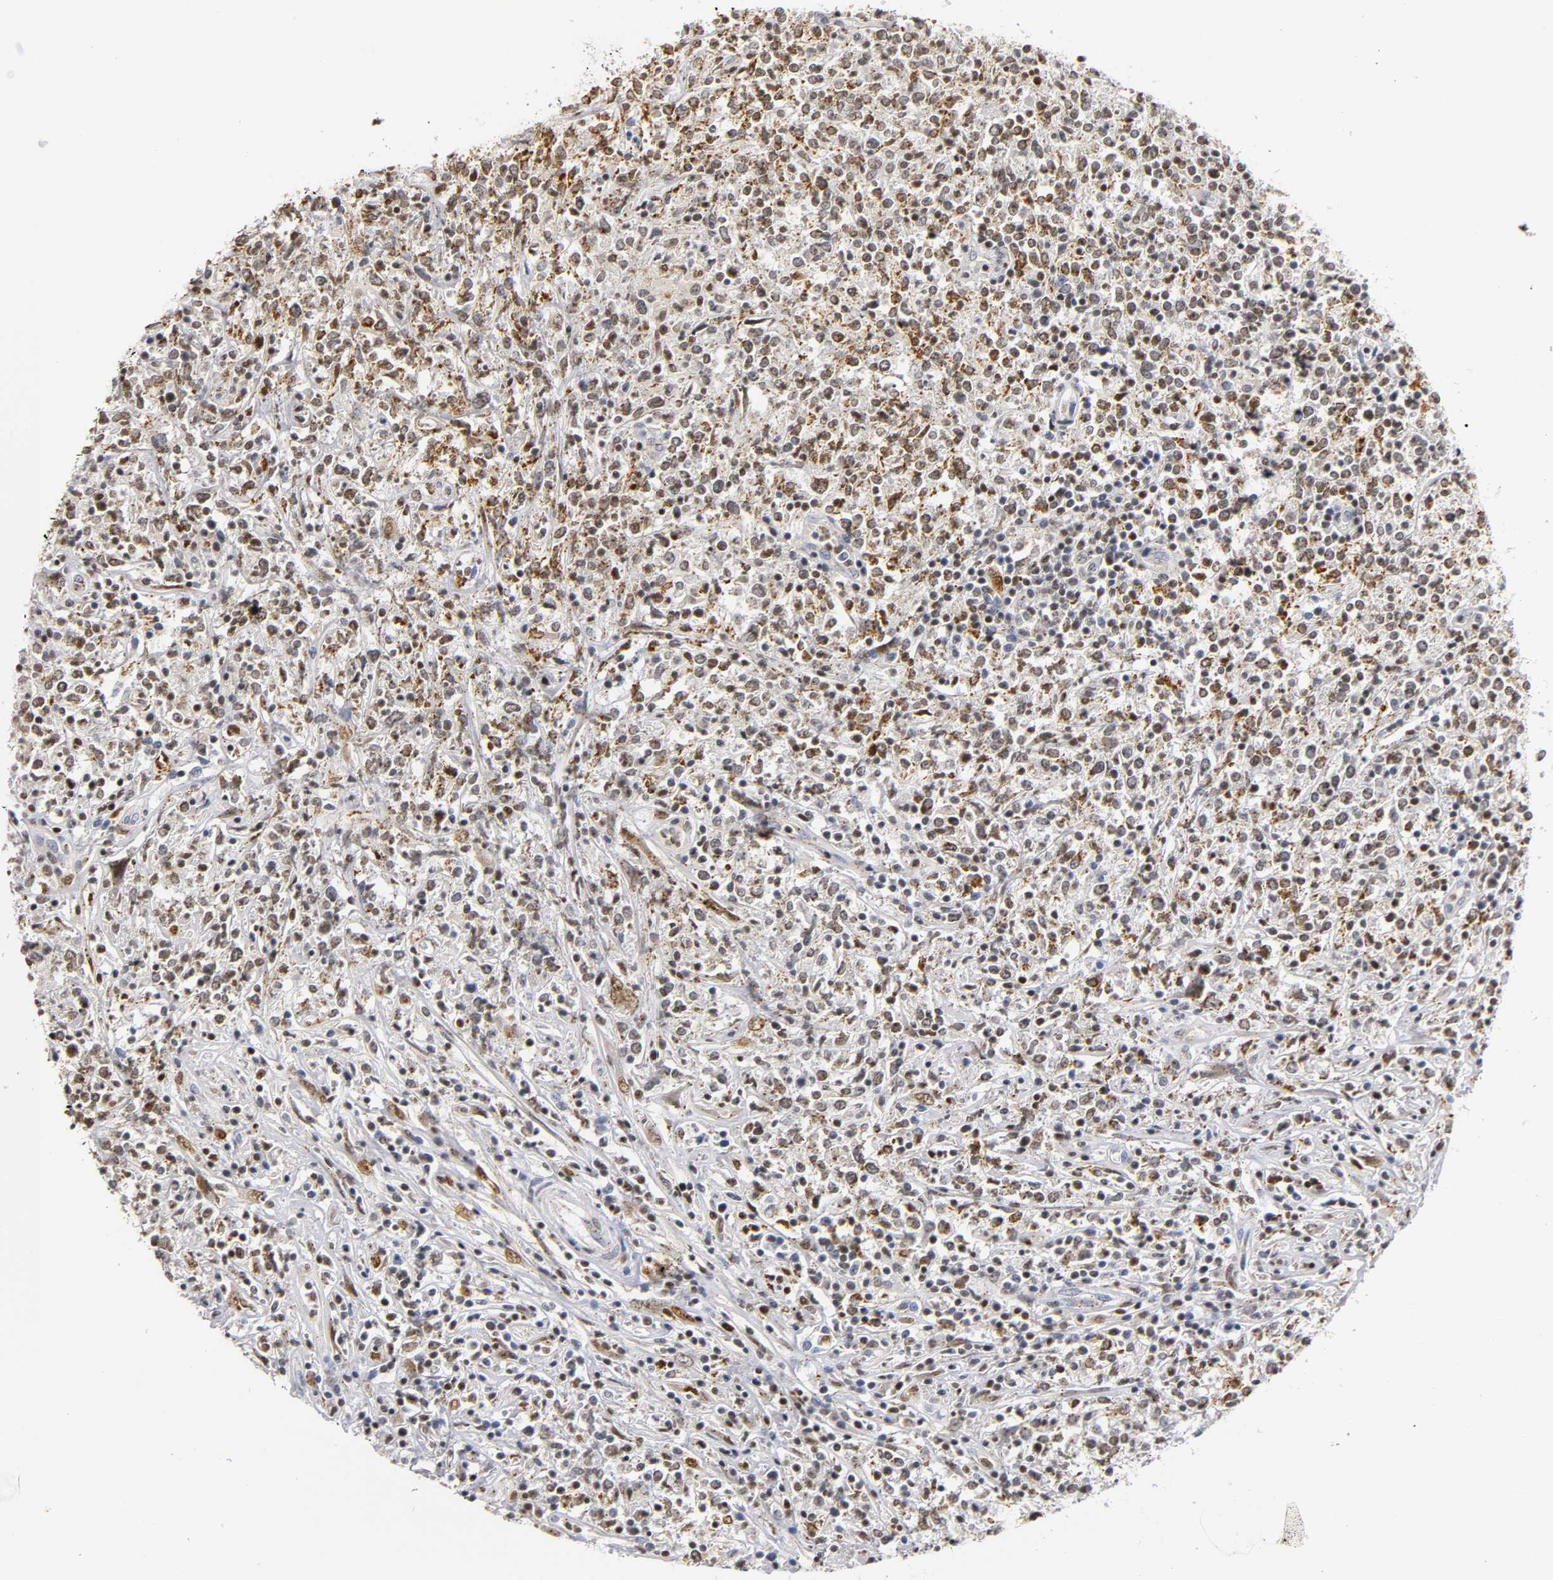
{"staining": {"intensity": "moderate", "quantity": ">75%", "location": "nuclear"}, "tissue": "lymphoma", "cell_type": "Tumor cells", "image_type": "cancer", "snomed": [{"axis": "morphology", "description": "Malignant lymphoma, non-Hodgkin's type, High grade"}, {"axis": "topography", "description": "Lymph node"}], "caption": "Protein staining exhibits moderate nuclear expression in approximately >75% of tumor cells in malignant lymphoma, non-Hodgkin's type (high-grade). The protein is stained brown, and the nuclei are stained in blue (DAB IHC with brightfield microscopy, high magnification).", "gene": "RUNX1", "patient": {"sex": "female", "age": 84}}